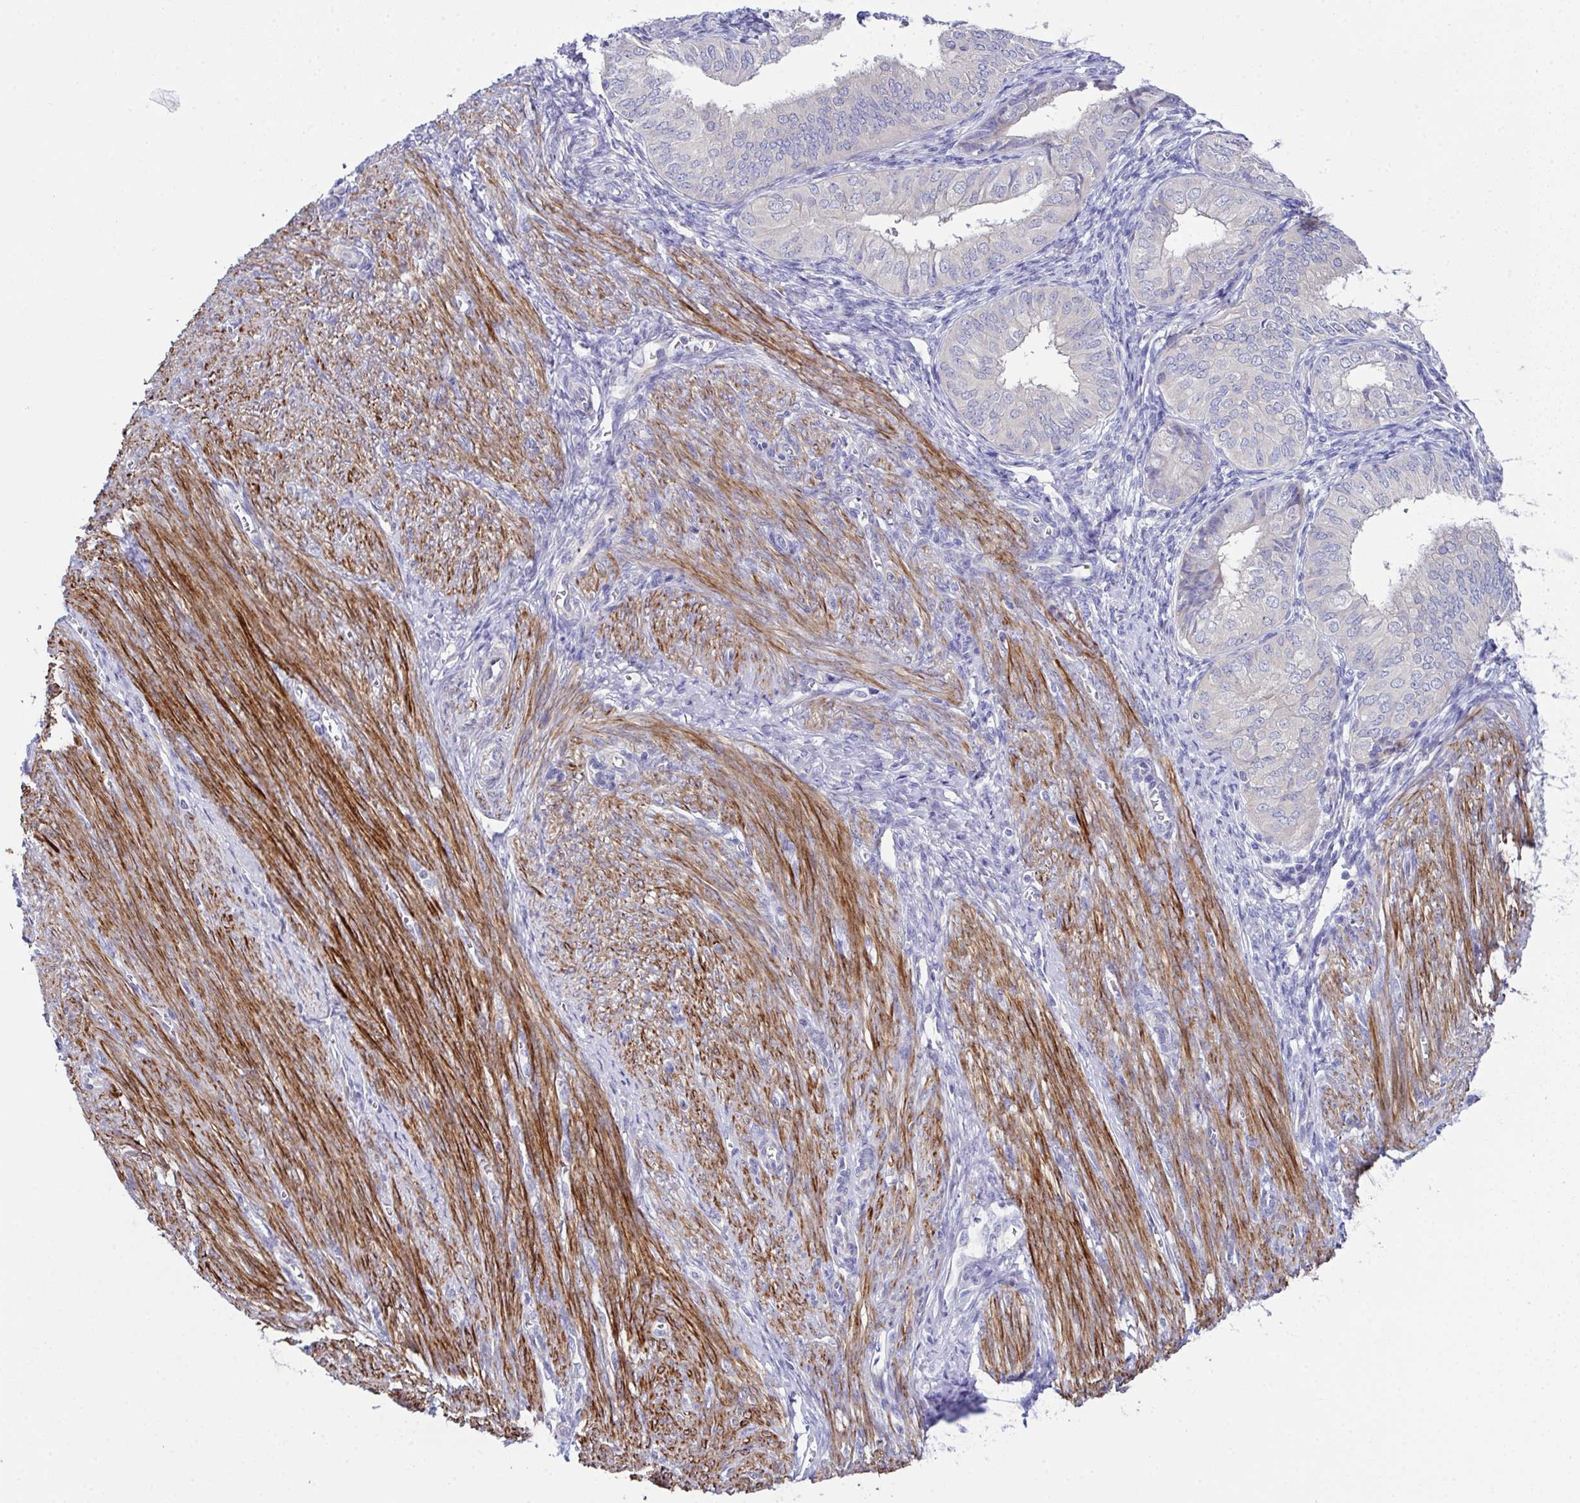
{"staining": {"intensity": "negative", "quantity": "none", "location": "none"}, "tissue": "endometrial cancer", "cell_type": "Tumor cells", "image_type": "cancer", "snomed": [{"axis": "morphology", "description": "Adenocarcinoma, NOS"}, {"axis": "topography", "description": "Endometrium"}], "caption": "IHC image of neoplastic tissue: human endometrial adenocarcinoma stained with DAB (3,3'-diaminobenzidine) demonstrates no significant protein staining in tumor cells.", "gene": "CFAP97D1", "patient": {"sex": "female", "age": 58}}